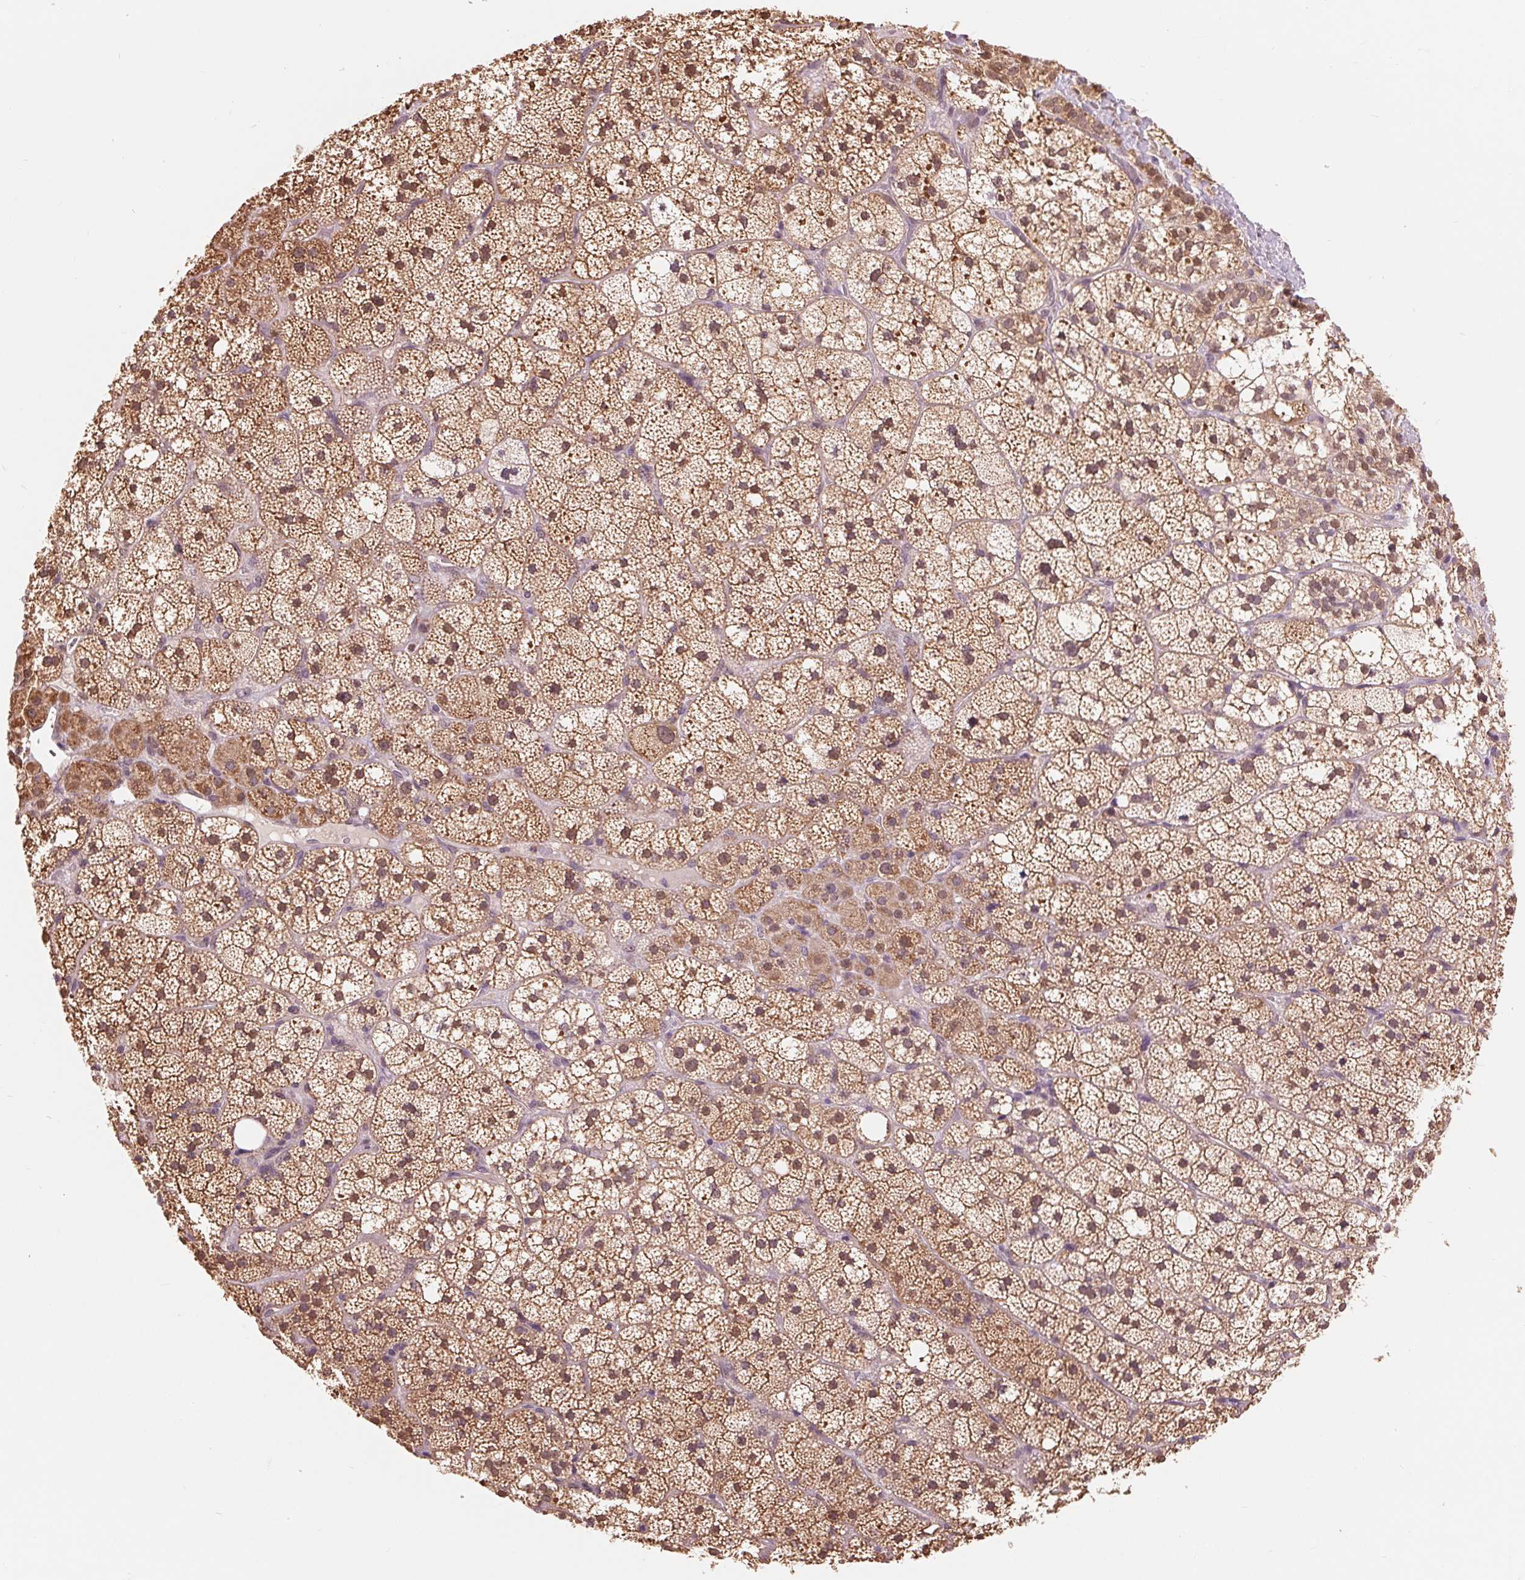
{"staining": {"intensity": "moderate", "quantity": ">75%", "location": "cytoplasmic/membranous,nuclear"}, "tissue": "adrenal gland", "cell_type": "Glandular cells", "image_type": "normal", "snomed": [{"axis": "morphology", "description": "Normal tissue, NOS"}, {"axis": "topography", "description": "Adrenal gland"}], "caption": "Brown immunohistochemical staining in unremarkable human adrenal gland displays moderate cytoplasmic/membranous,nuclear staining in about >75% of glandular cells.", "gene": "TMEM273", "patient": {"sex": "male", "age": 53}}